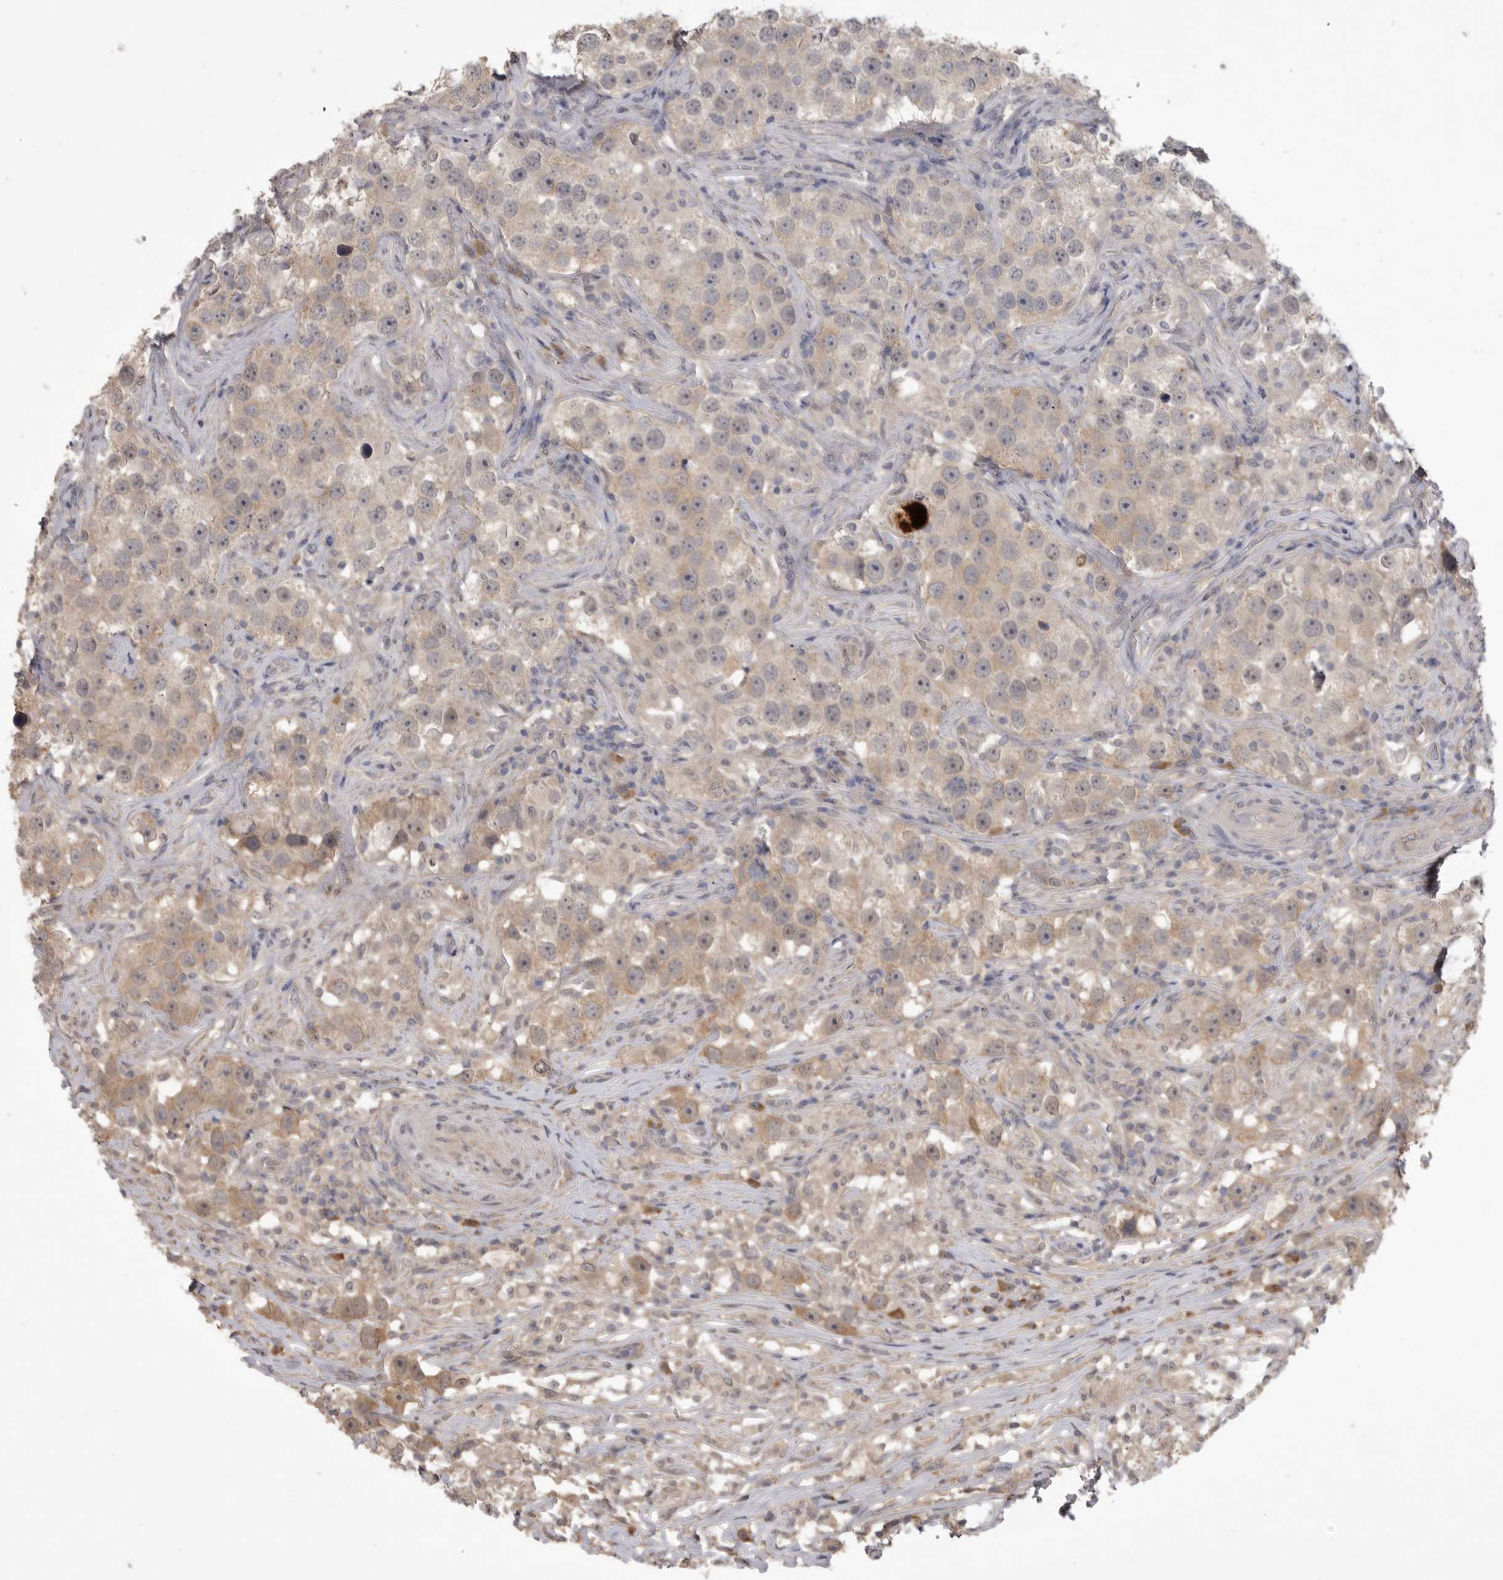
{"staining": {"intensity": "weak", "quantity": "25%-75%", "location": "cytoplasmic/membranous"}, "tissue": "testis cancer", "cell_type": "Tumor cells", "image_type": "cancer", "snomed": [{"axis": "morphology", "description": "Seminoma, NOS"}, {"axis": "topography", "description": "Testis"}], "caption": "A micrograph of testis cancer stained for a protein displays weak cytoplasmic/membranous brown staining in tumor cells.", "gene": "ZNF114", "patient": {"sex": "male", "age": 49}}